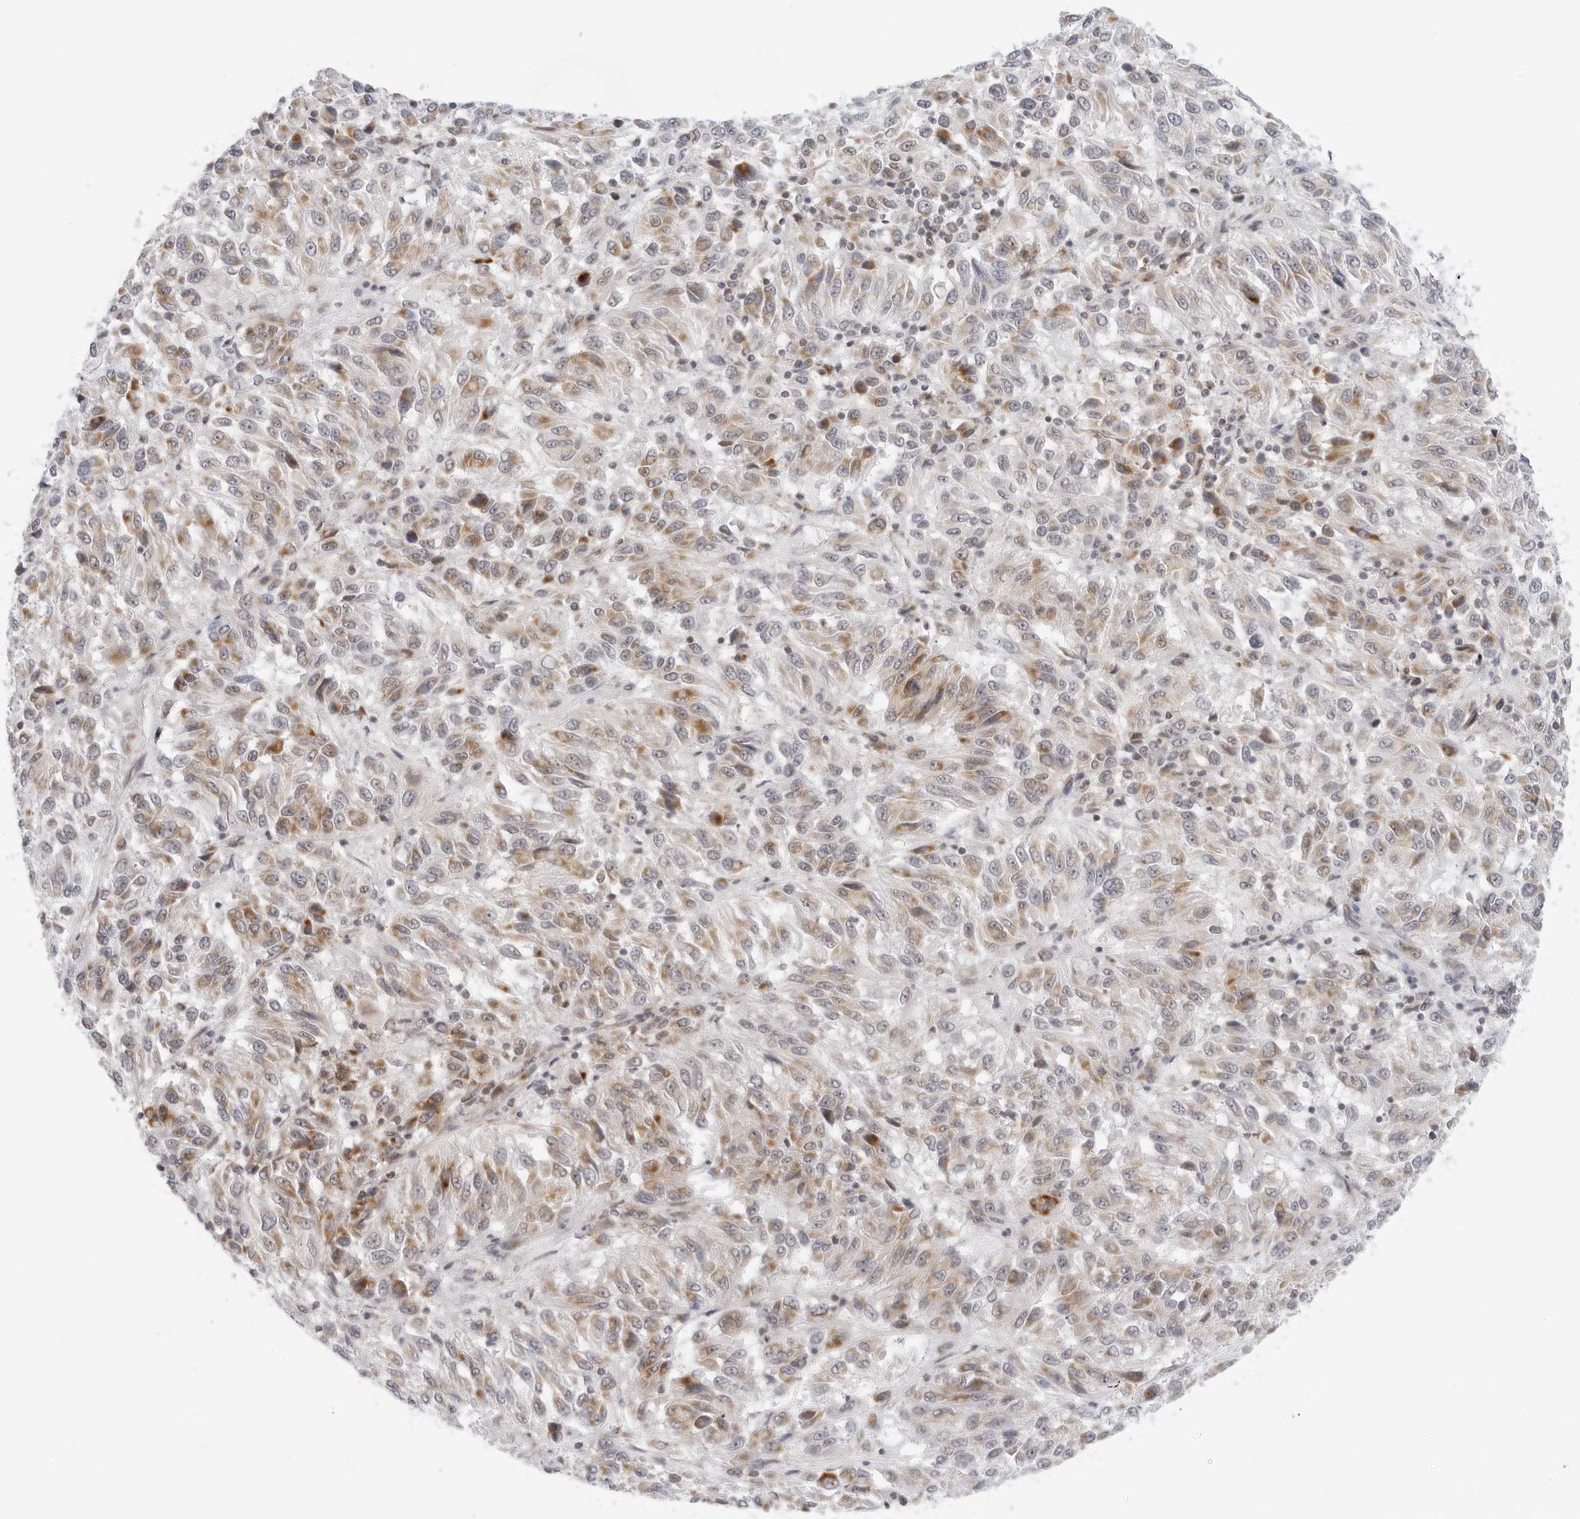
{"staining": {"intensity": "moderate", "quantity": ">75%", "location": "cytoplasmic/membranous"}, "tissue": "melanoma", "cell_type": "Tumor cells", "image_type": "cancer", "snomed": [{"axis": "morphology", "description": "Malignant melanoma, Metastatic site"}, {"axis": "topography", "description": "Lung"}], "caption": "The photomicrograph demonstrates staining of melanoma, revealing moderate cytoplasmic/membranous protein staining (brown color) within tumor cells. (Stains: DAB in brown, nuclei in blue, Microscopy: brightfield microscopy at high magnification).", "gene": "CIART", "patient": {"sex": "male", "age": 64}}